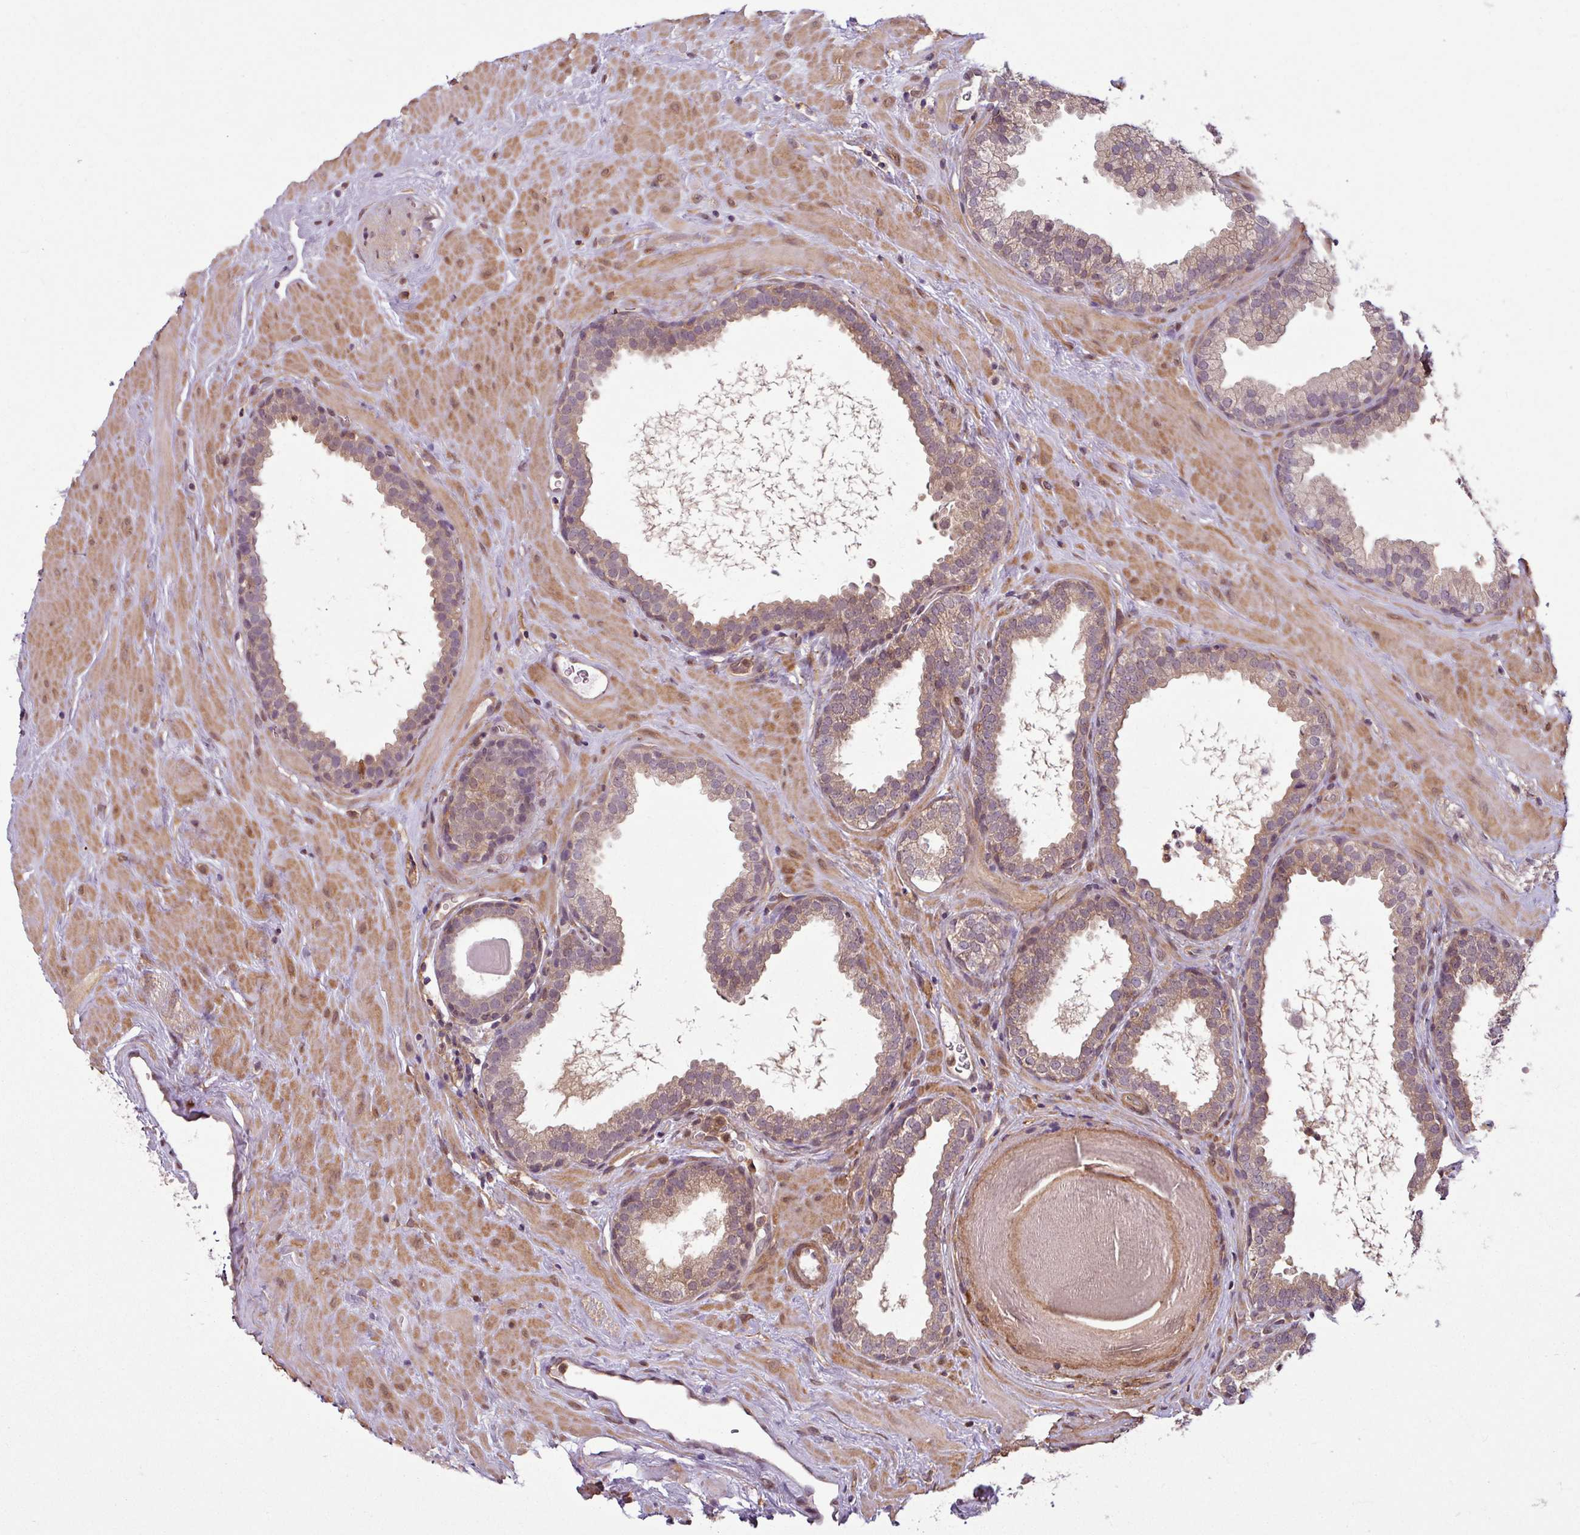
{"staining": {"intensity": "weak", "quantity": "25%-75%", "location": "cytoplasmic/membranous"}, "tissue": "prostate", "cell_type": "Glandular cells", "image_type": "normal", "snomed": [{"axis": "morphology", "description": "Normal tissue, NOS"}, {"axis": "topography", "description": "Prostate"}], "caption": "Prostate stained with immunohistochemistry (IHC) demonstrates weak cytoplasmic/membranous positivity in about 25%-75% of glandular cells. (brown staining indicates protein expression, while blue staining denotes nuclei).", "gene": "SH3BGRL", "patient": {"sex": "male", "age": 51}}